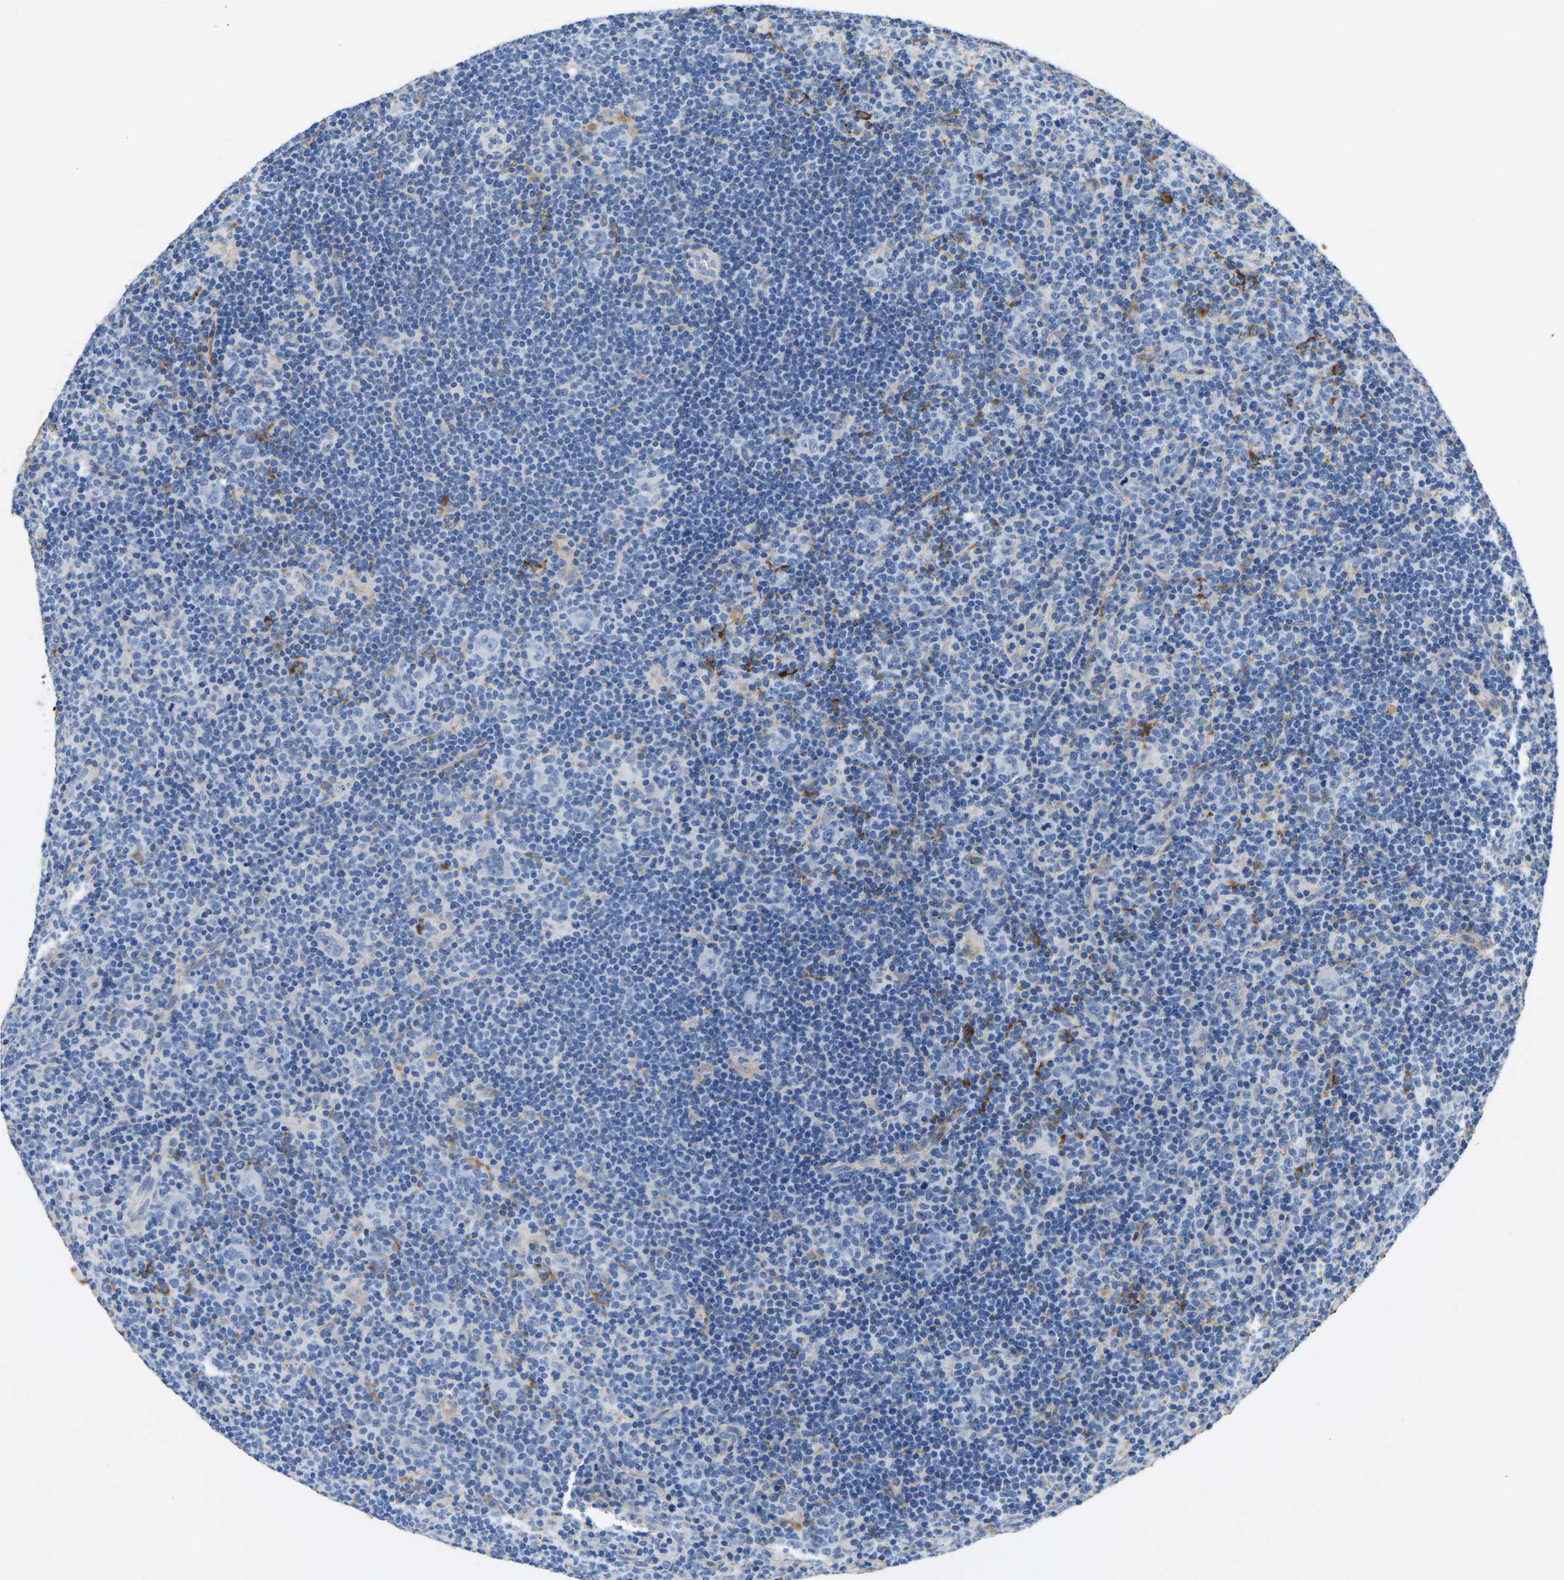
{"staining": {"intensity": "negative", "quantity": "none", "location": "none"}, "tissue": "lymphoma", "cell_type": "Tumor cells", "image_type": "cancer", "snomed": [{"axis": "morphology", "description": "Hodgkin's disease, NOS"}, {"axis": "topography", "description": "Lymph node"}], "caption": "DAB immunohistochemical staining of Hodgkin's disease displays no significant expression in tumor cells.", "gene": "COL6A1", "patient": {"sex": "female", "age": 57}}